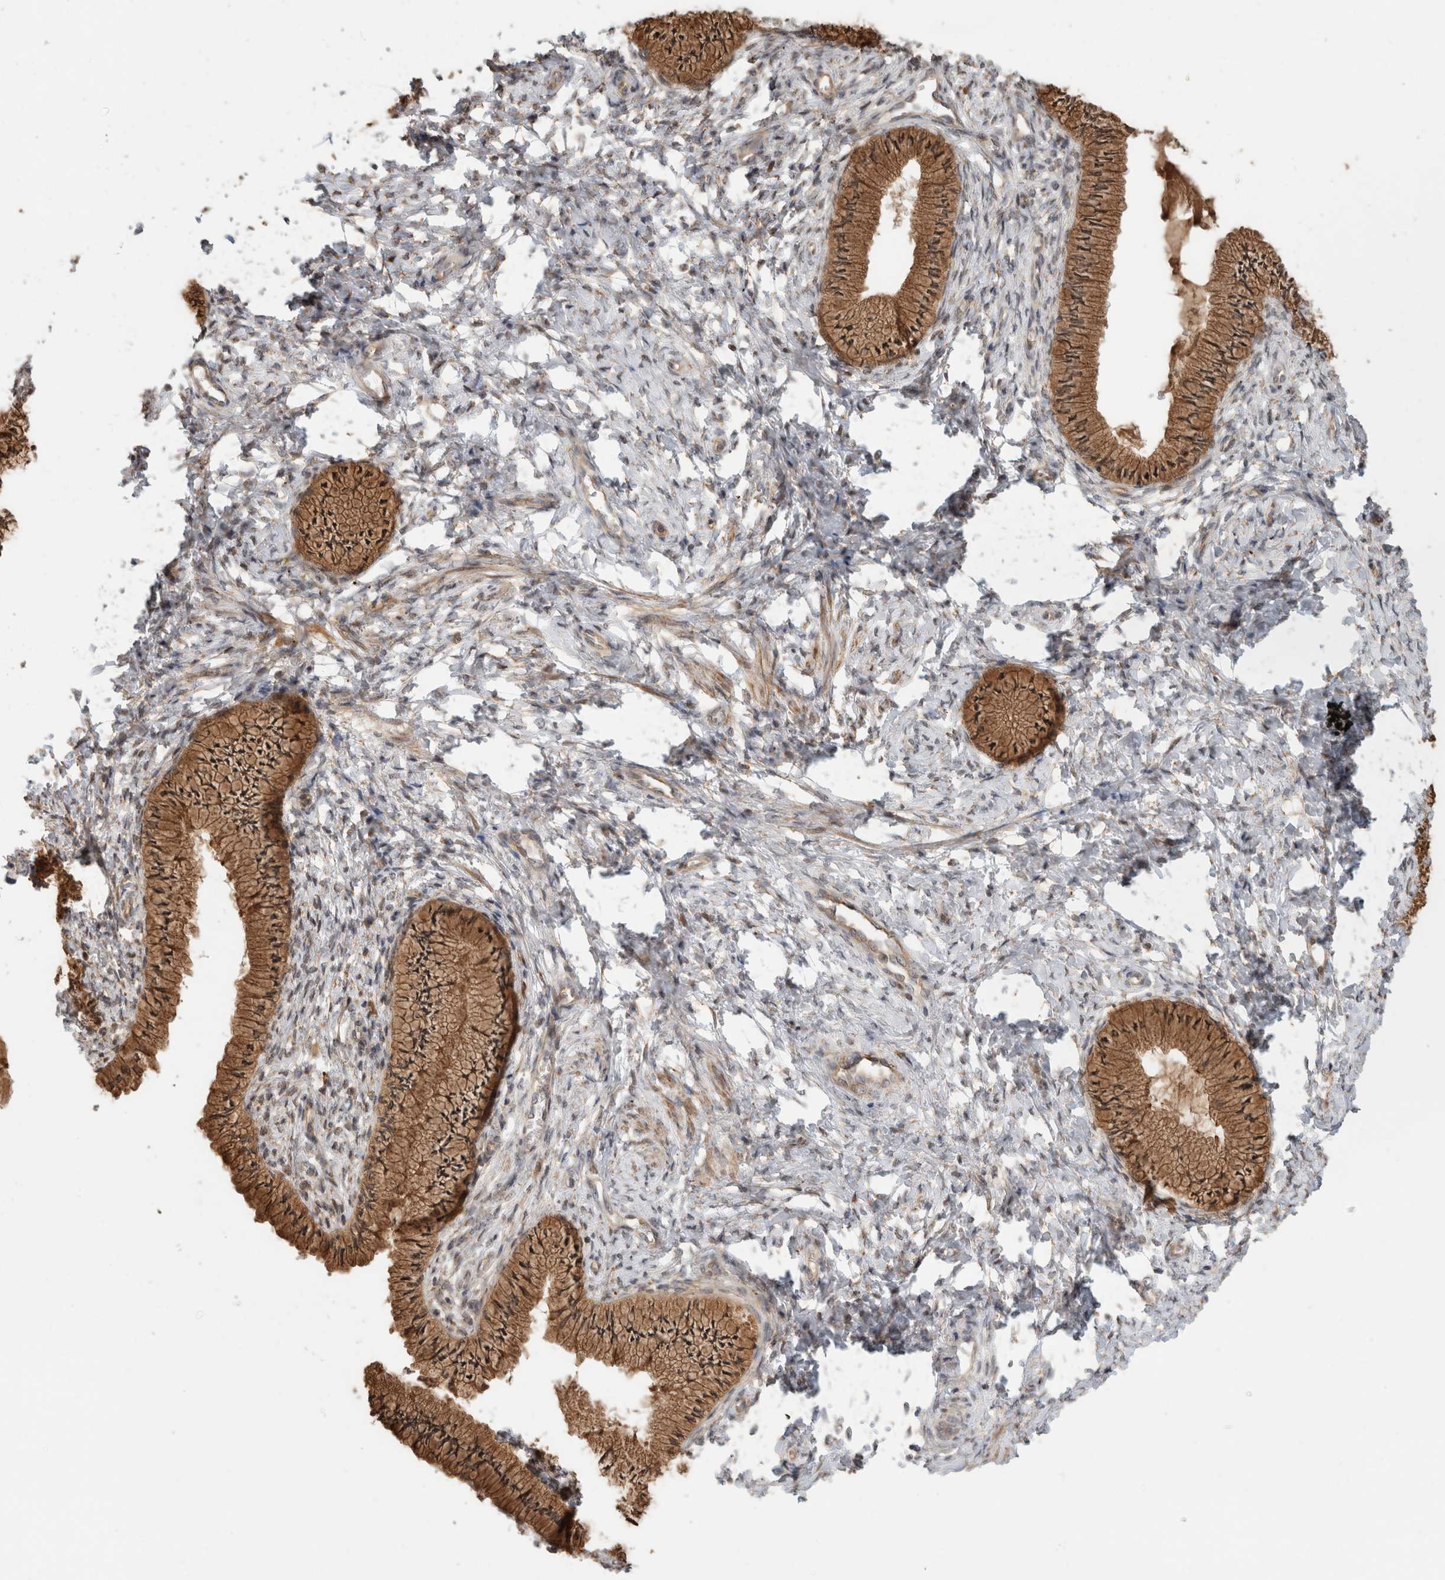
{"staining": {"intensity": "moderate", "quantity": ">75%", "location": "cytoplasmic/membranous"}, "tissue": "cervix", "cell_type": "Glandular cells", "image_type": "normal", "snomed": [{"axis": "morphology", "description": "Normal tissue, NOS"}, {"axis": "topography", "description": "Cervix"}], "caption": "An image of cervix stained for a protein displays moderate cytoplasmic/membranous brown staining in glandular cells.", "gene": "PCDHB15", "patient": {"sex": "female", "age": 36}}